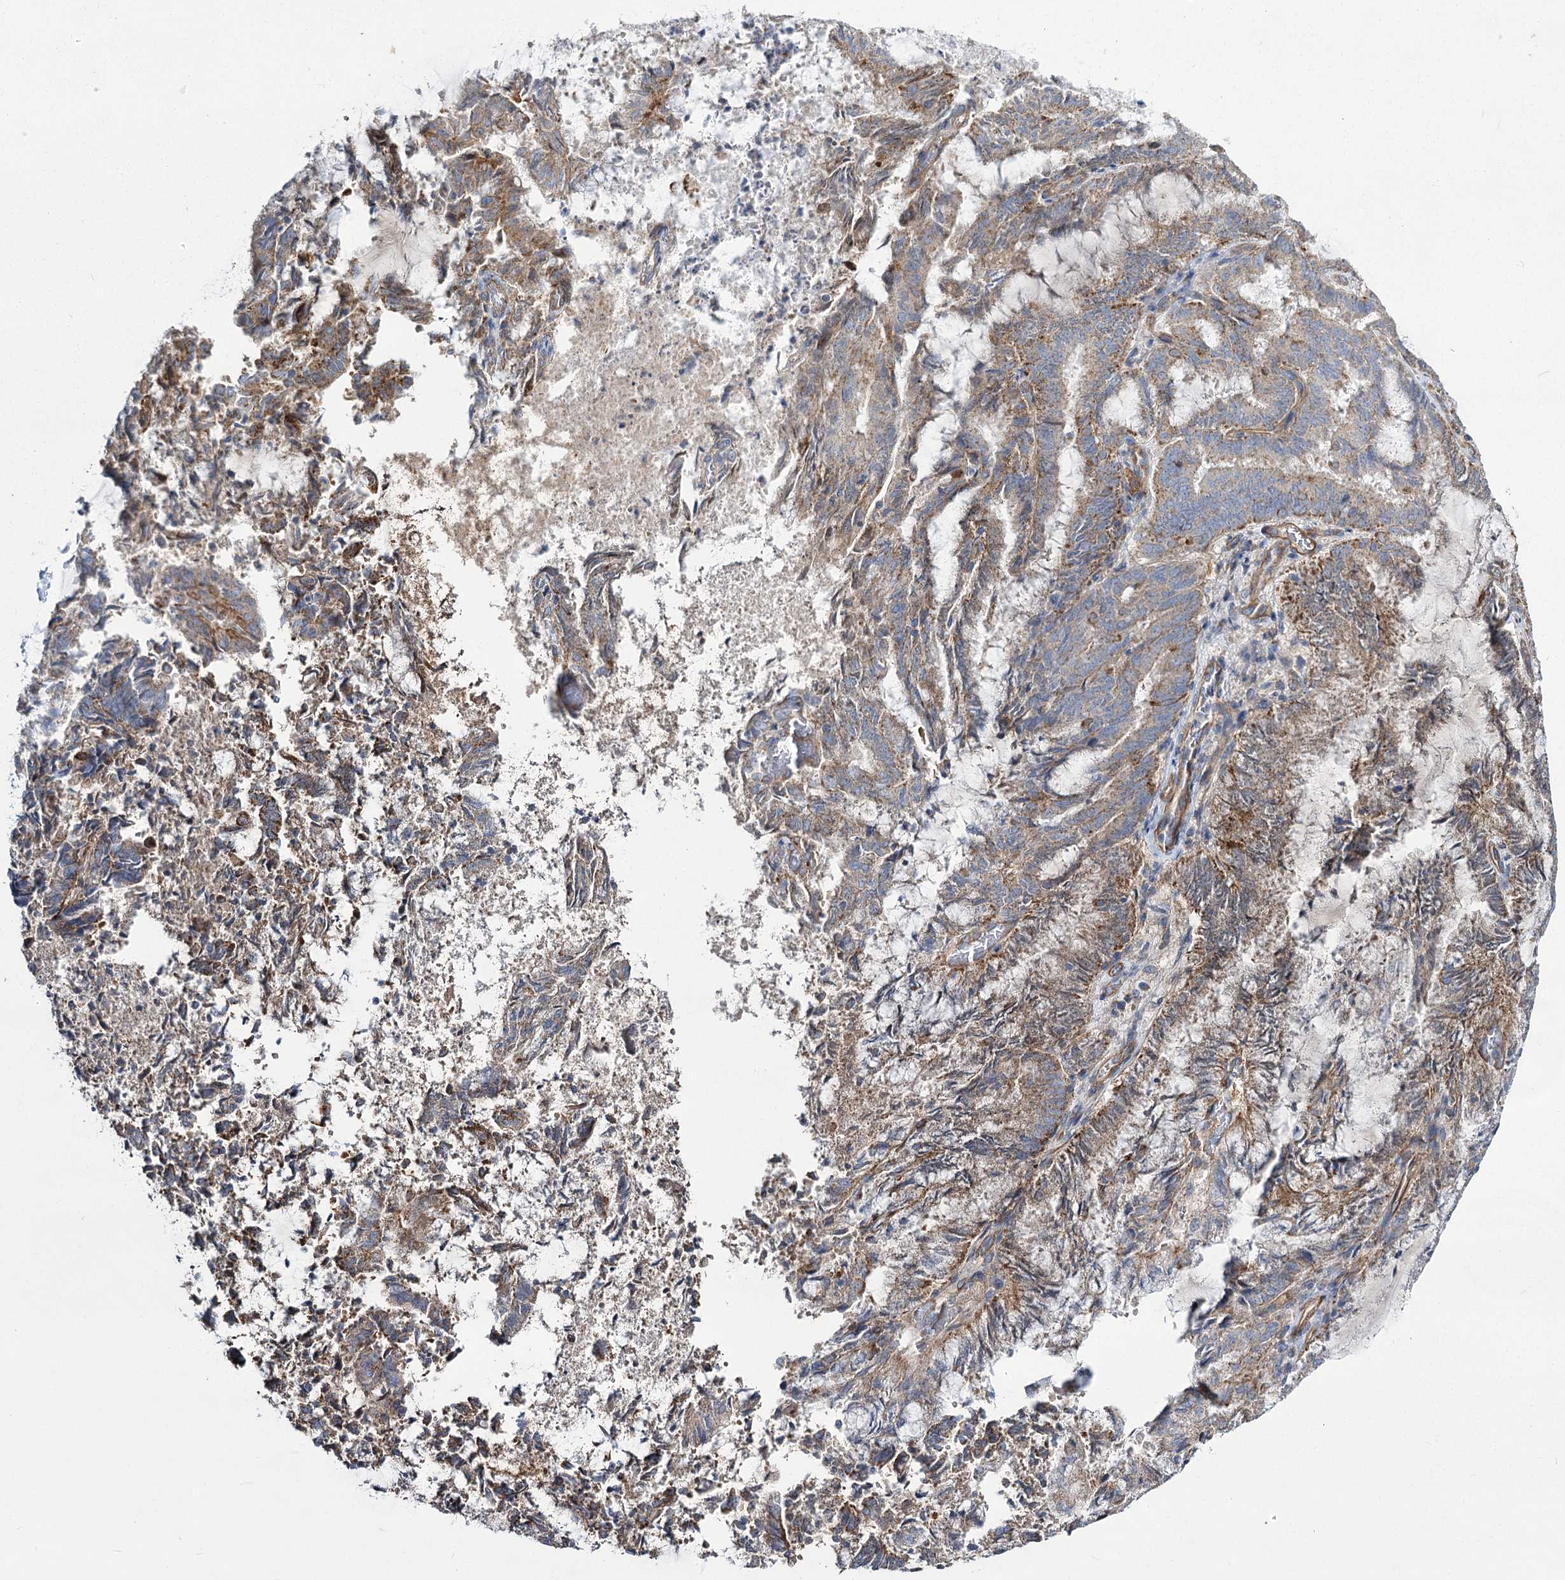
{"staining": {"intensity": "weak", "quantity": "25%-75%", "location": "cytoplasmic/membranous"}, "tissue": "endometrial cancer", "cell_type": "Tumor cells", "image_type": "cancer", "snomed": [{"axis": "morphology", "description": "Adenocarcinoma, NOS"}, {"axis": "topography", "description": "Endometrium"}], "caption": "Human endometrial cancer (adenocarcinoma) stained with a protein marker demonstrates weak staining in tumor cells.", "gene": "RMDN2", "patient": {"sex": "female", "age": 80}}